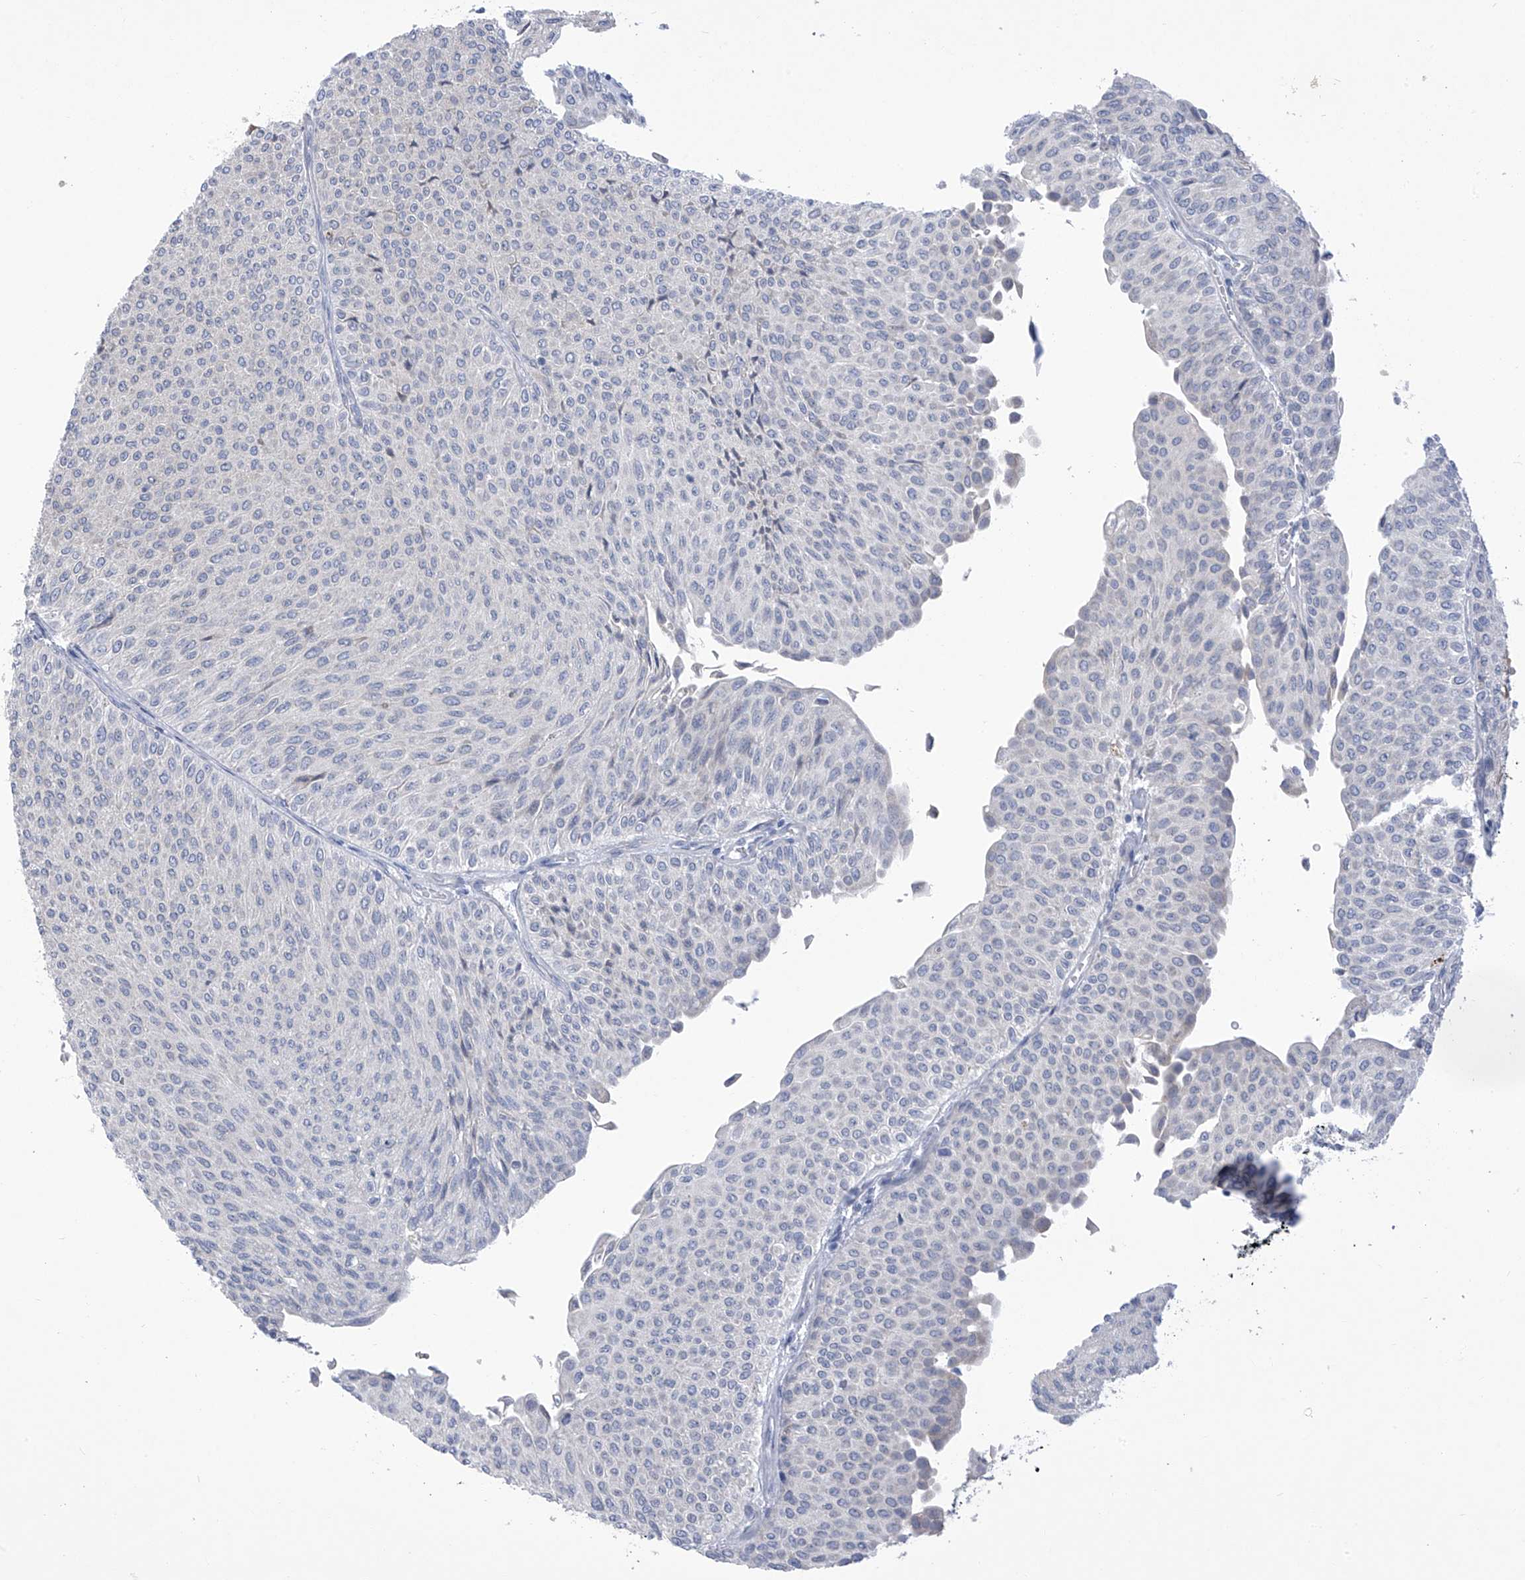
{"staining": {"intensity": "negative", "quantity": "none", "location": "none"}, "tissue": "urothelial cancer", "cell_type": "Tumor cells", "image_type": "cancer", "snomed": [{"axis": "morphology", "description": "Urothelial carcinoma, Low grade"}, {"axis": "topography", "description": "Urinary bladder"}], "caption": "Tumor cells are negative for protein expression in human low-grade urothelial carcinoma.", "gene": "SLCO4A1", "patient": {"sex": "male", "age": 78}}